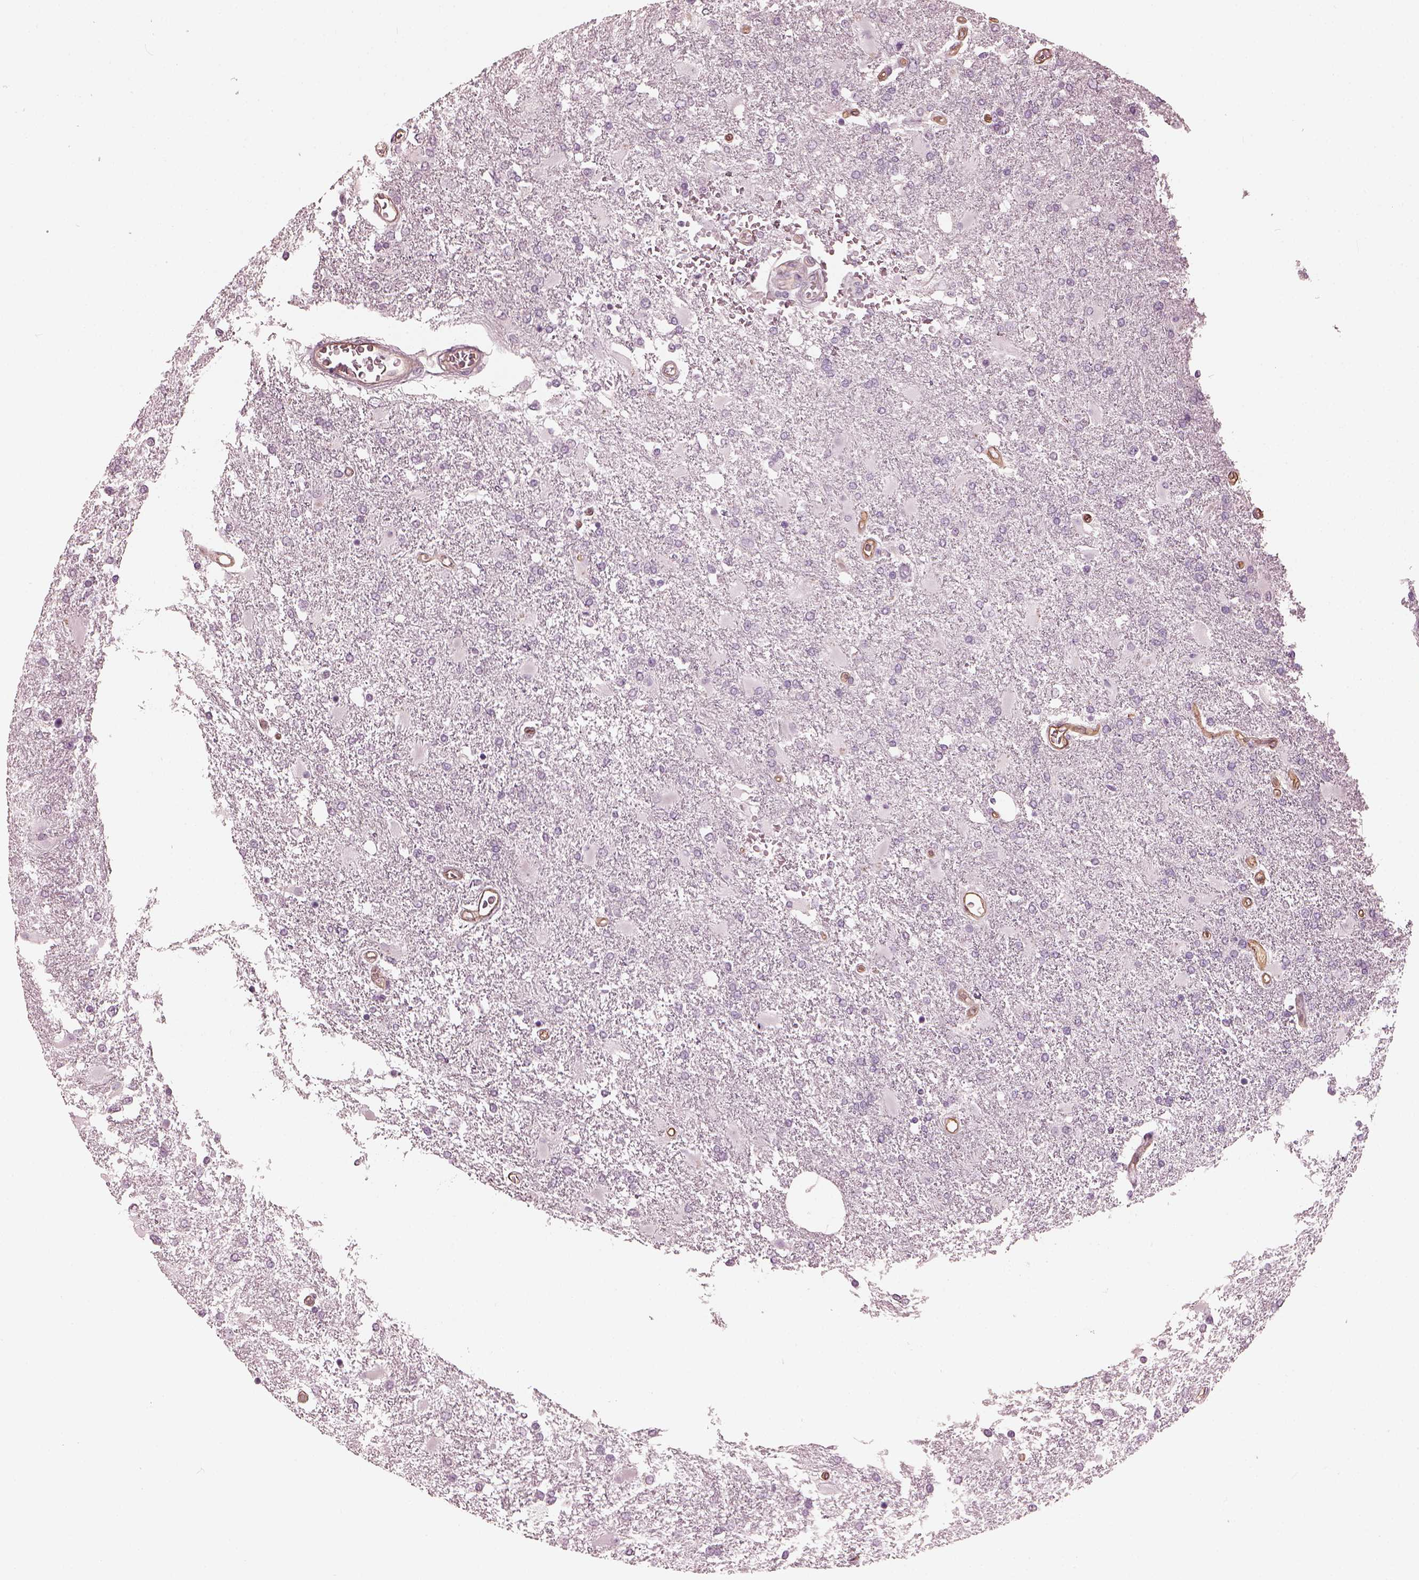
{"staining": {"intensity": "negative", "quantity": "none", "location": "none"}, "tissue": "glioma", "cell_type": "Tumor cells", "image_type": "cancer", "snomed": [{"axis": "morphology", "description": "Glioma, malignant, High grade"}, {"axis": "topography", "description": "Cerebral cortex"}], "caption": "Tumor cells are negative for protein expression in human glioma.", "gene": "EIF4E1B", "patient": {"sex": "male", "age": 79}}